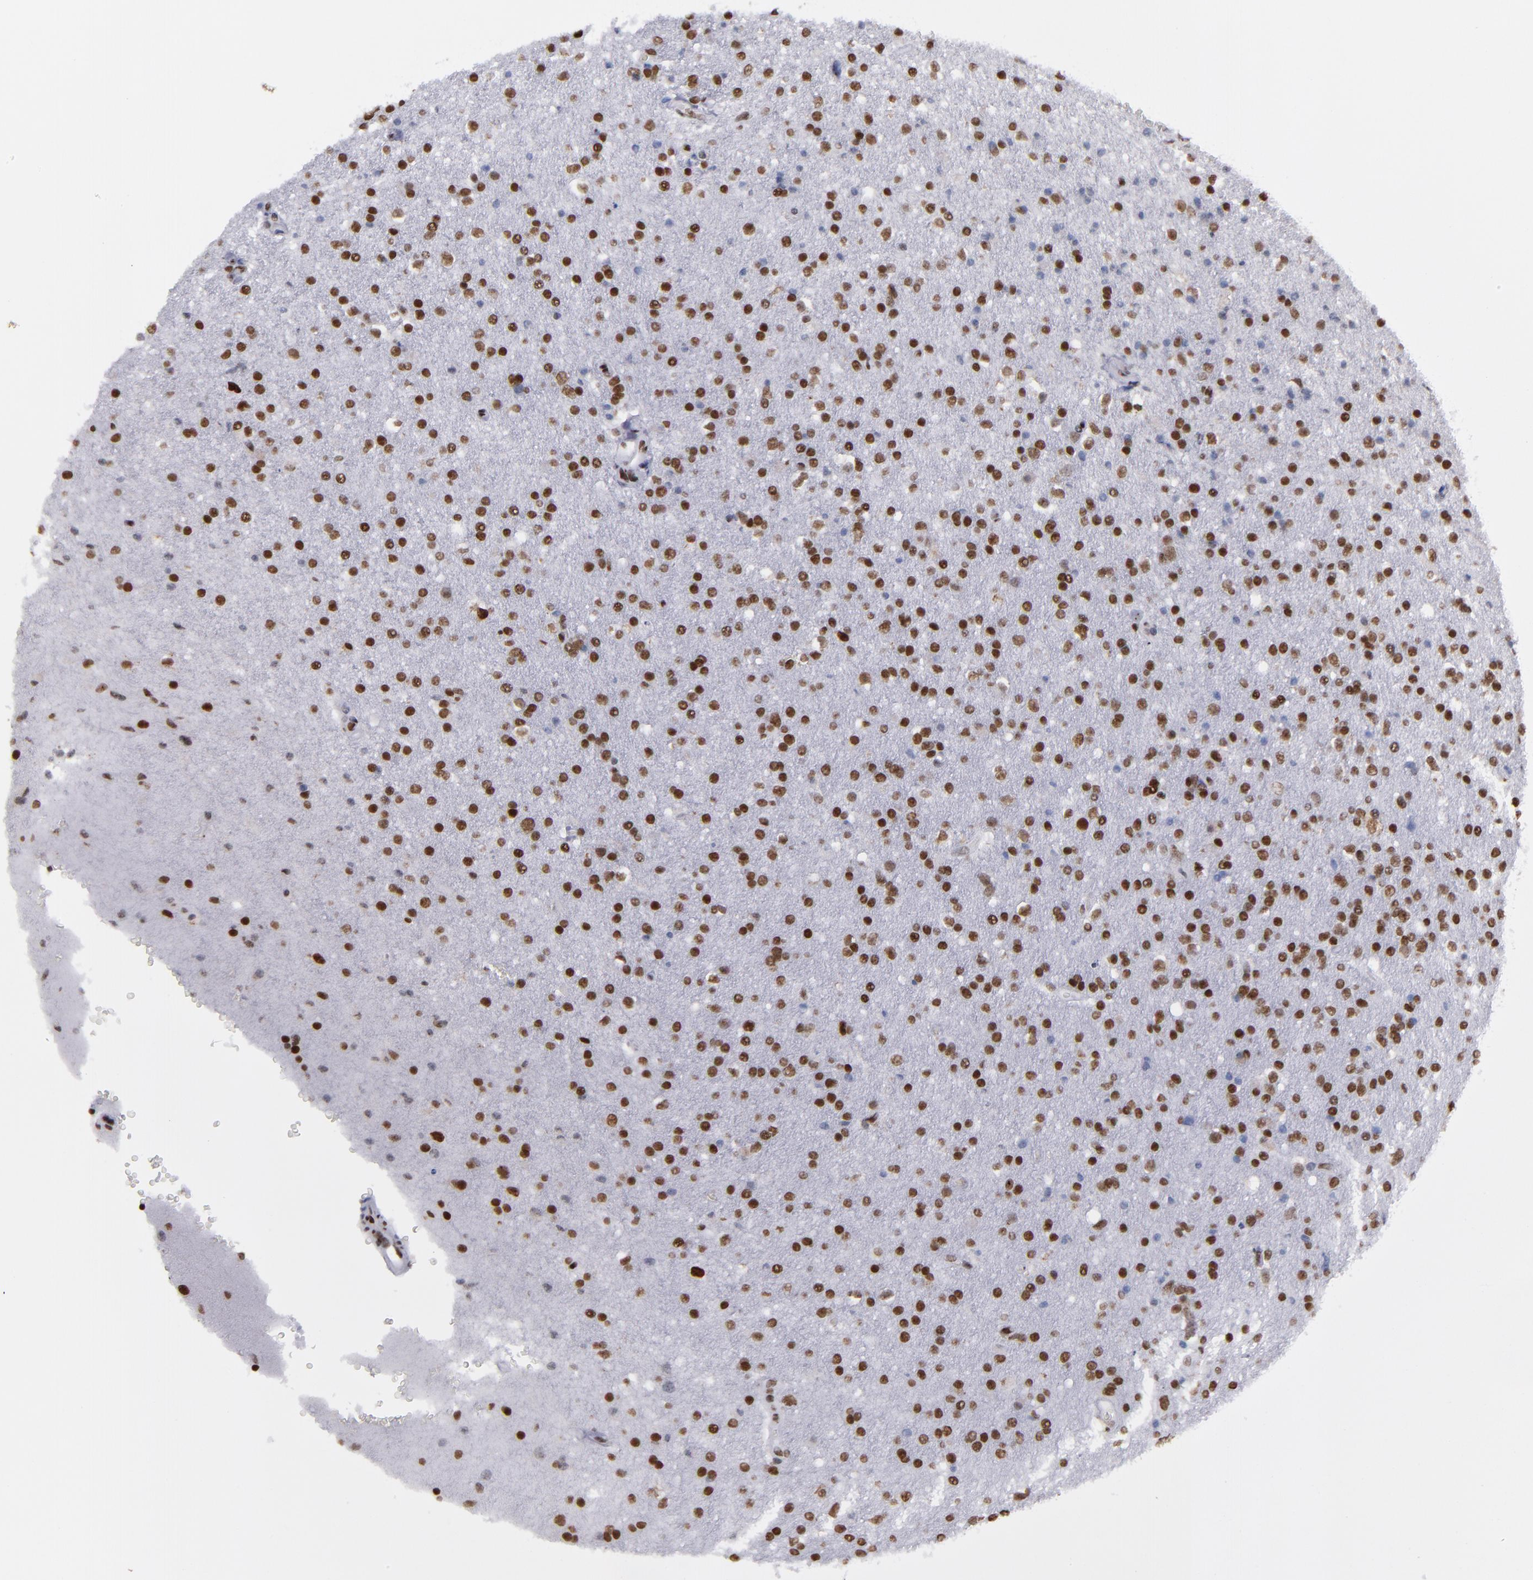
{"staining": {"intensity": "strong", "quantity": ">75%", "location": "nuclear"}, "tissue": "glioma", "cell_type": "Tumor cells", "image_type": "cancer", "snomed": [{"axis": "morphology", "description": "Glioma, malignant, High grade"}, {"axis": "topography", "description": "Brain"}], "caption": "High-power microscopy captured an immunohistochemistry (IHC) histopathology image of glioma, revealing strong nuclear staining in approximately >75% of tumor cells. Immunohistochemistry (ihc) stains the protein of interest in brown and the nuclei are stained blue.", "gene": "TERF2", "patient": {"sex": "male", "age": 33}}